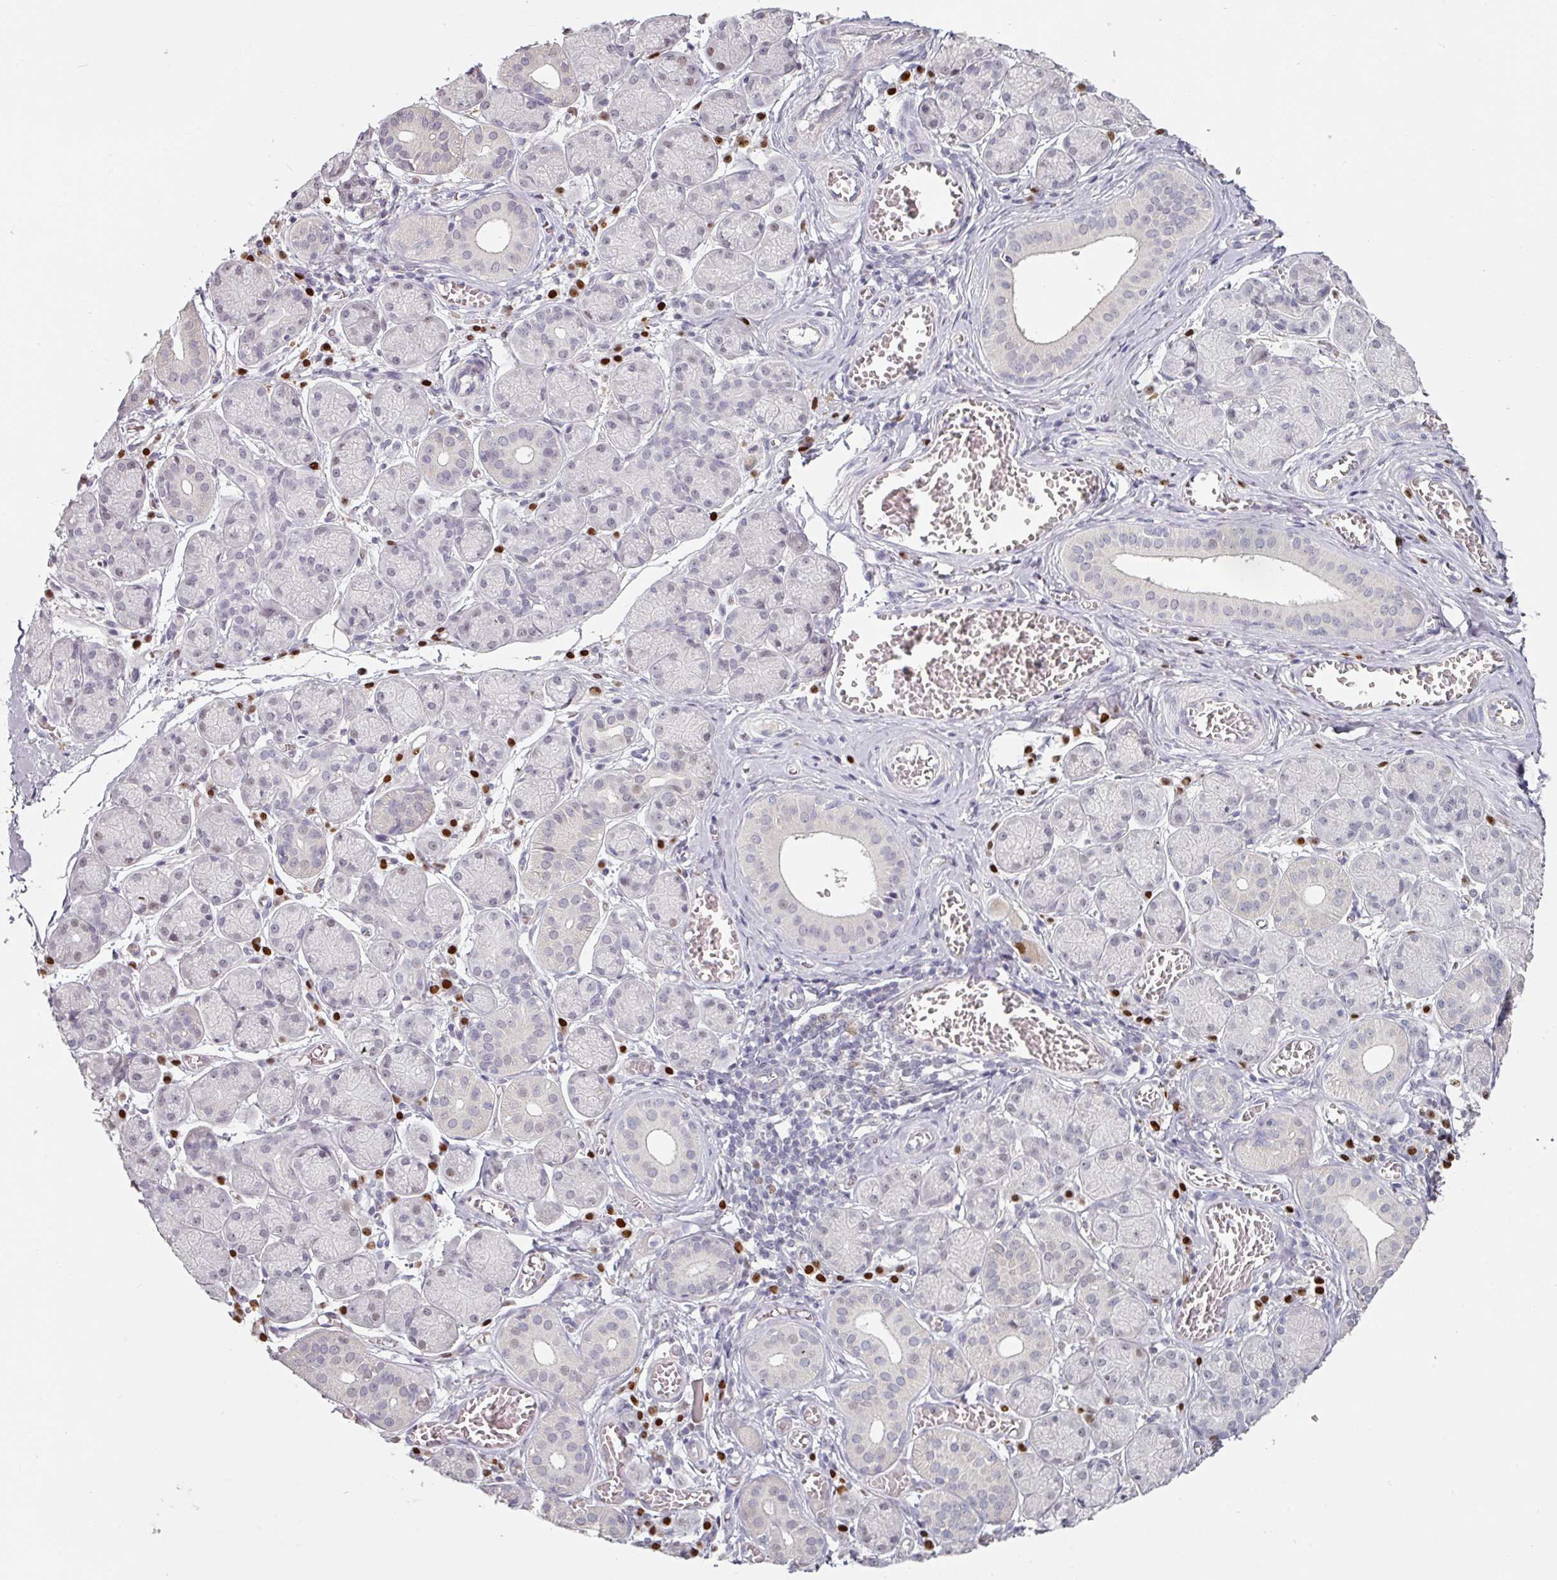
{"staining": {"intensity": "negative", "quantity": "none", "location": "none"}, "tissue": "salivary gland", "cell_type": "Glandular cells", "image_type": "normal", "snomed": [{"axis": "morphology", "description": "Normal tissue, NOS"}, {"axis": "topography", "description": "Salivary gland"}], "caption": "This is an immunohistochemistry histopathology image of unremarkable salivary gland. There is no positivity in glandular cells.", "gene": "ZBTB6", "patient": {"sex": "female", "age": 24}}